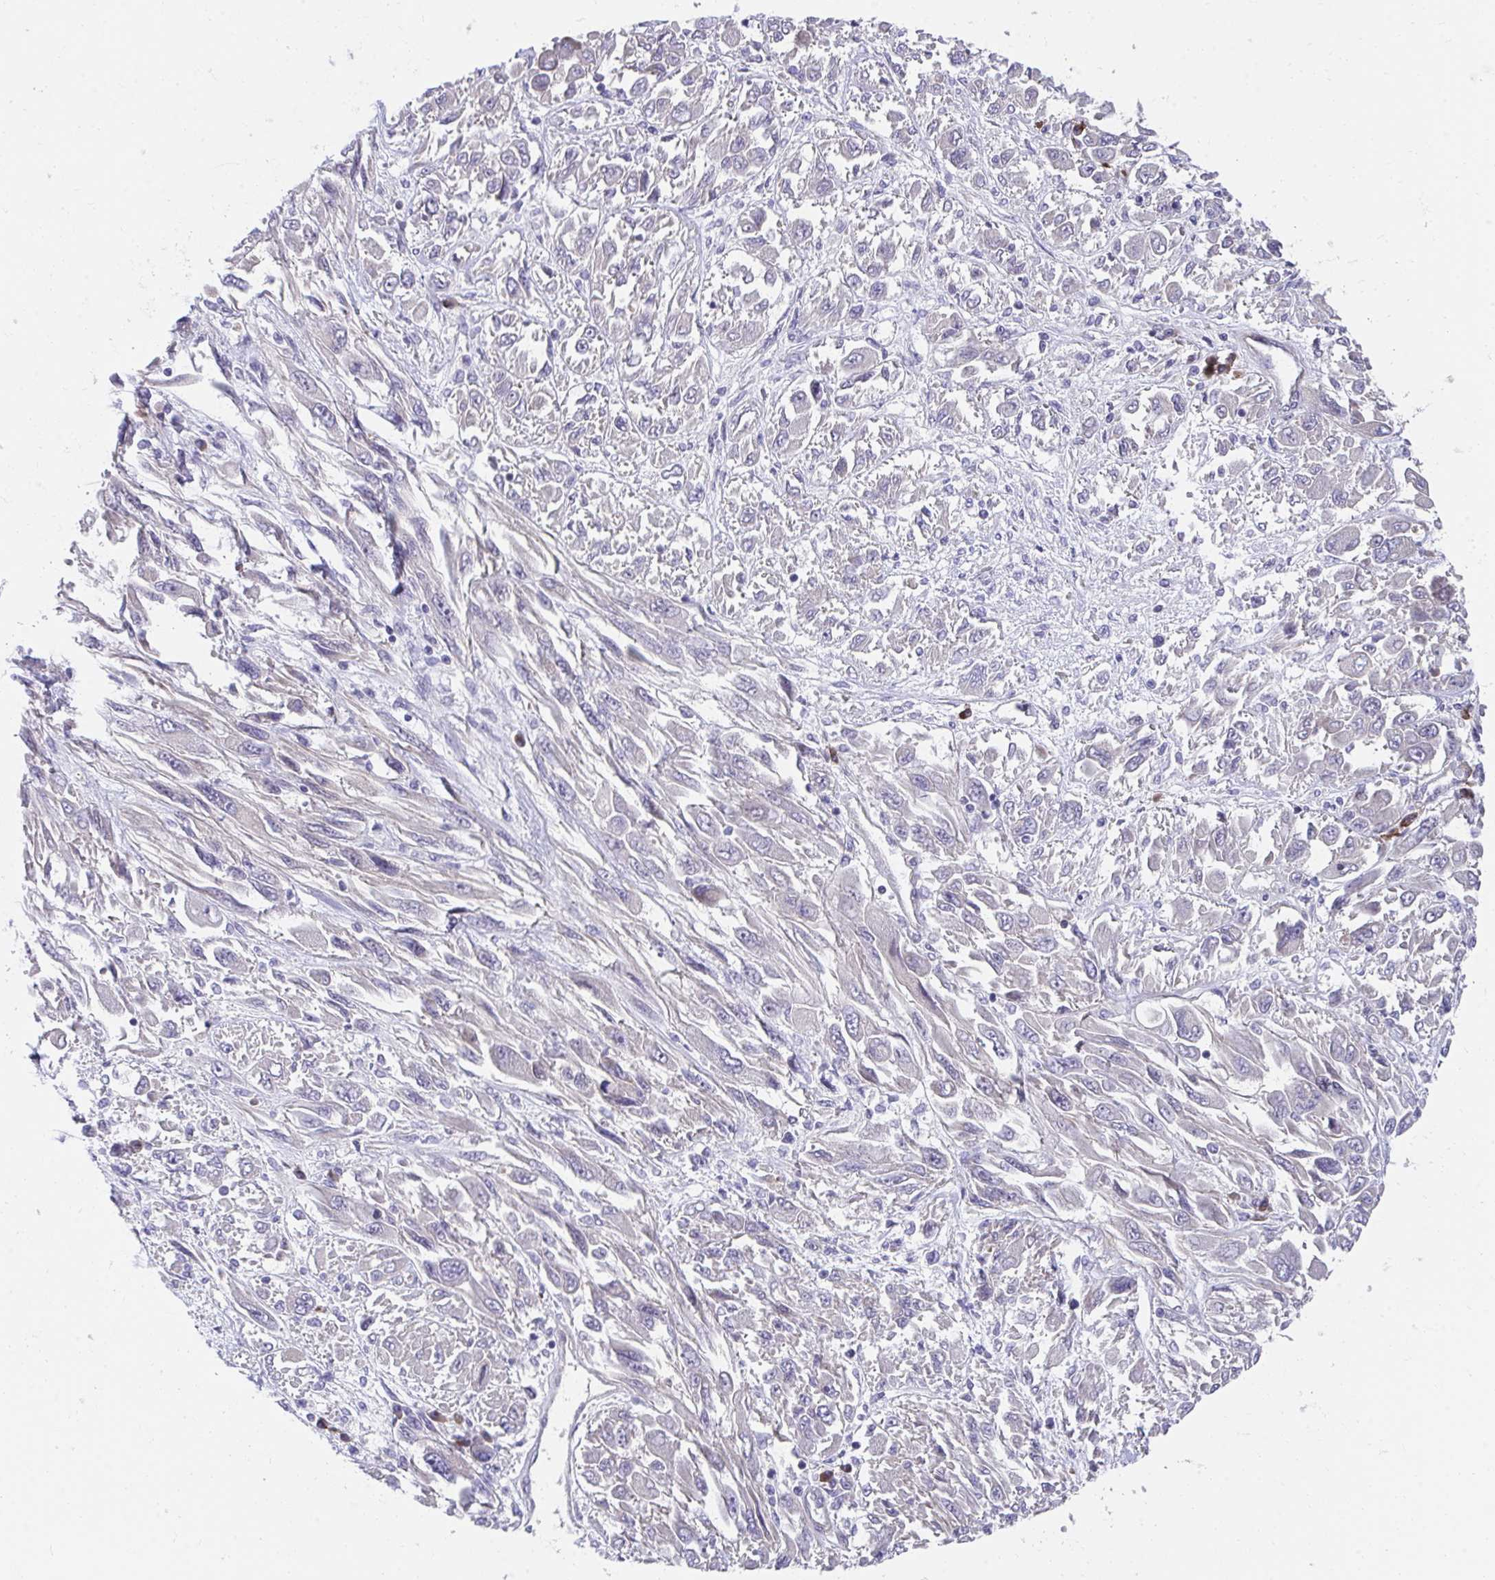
{"staining": {"intensity": "negative", "quantity": "none", "location": "none"}, "tissue": "melanoma", "cell_type": "Tumor cells", "image_type": "cancer", "snomed": [{"axis": "morphology", "description": "Malignant melanoma, NOS"}, {"axis": "topography", "description": "Skin"}], "caption": "Tumor cells are negative for brown protein staining in melanoma.", "gene": "SLAMF7", "patient": {"sex": "female", "age": 91}}